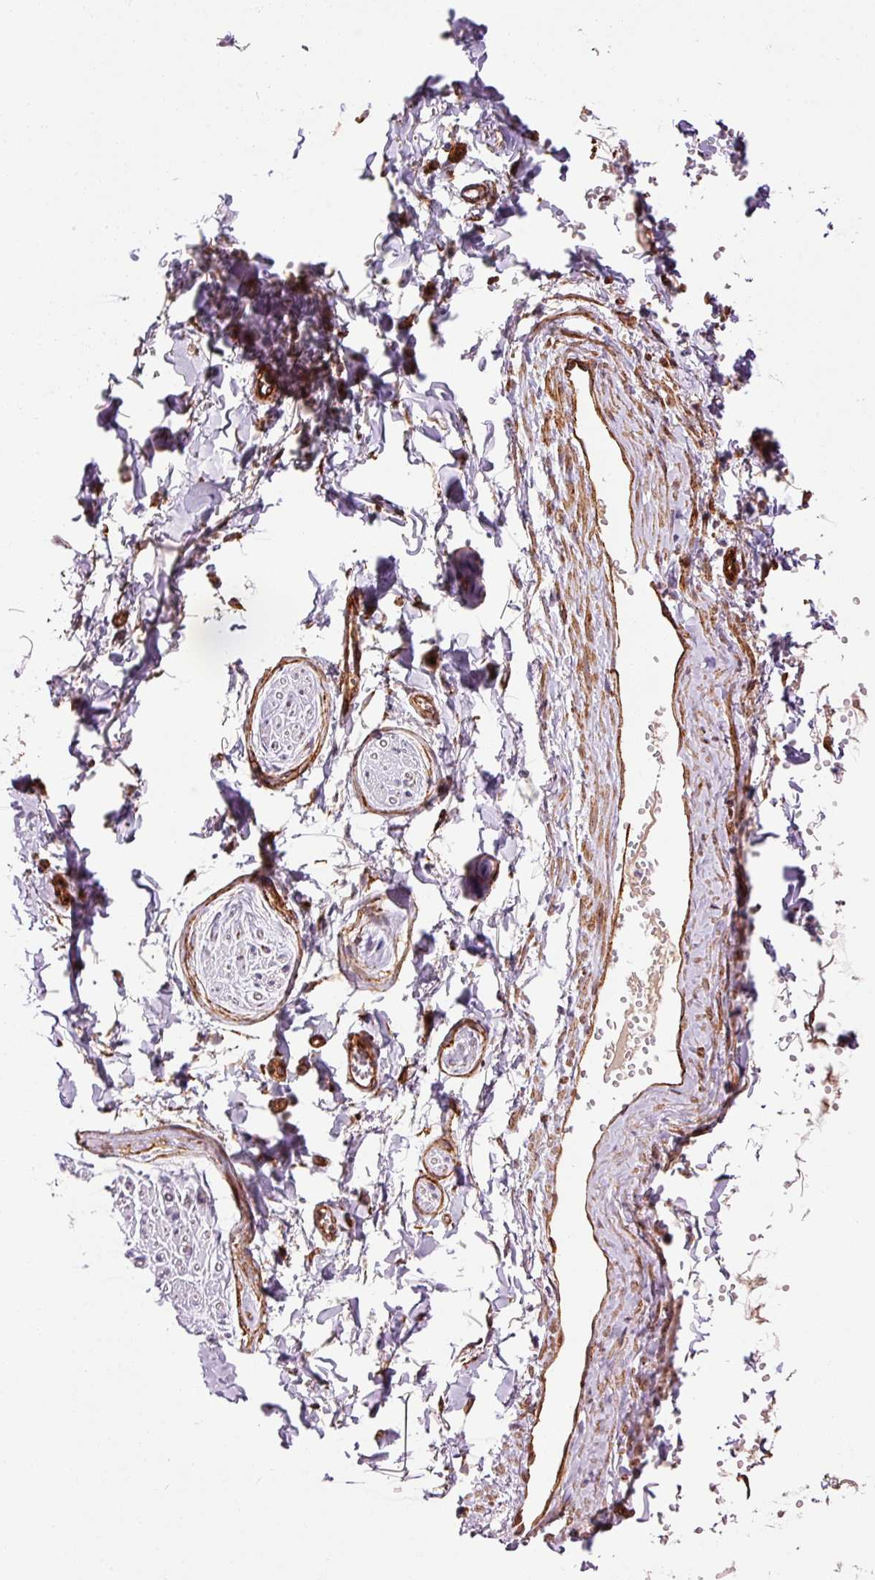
{"staining": {"intensity": "moderate", "quantity": "<25%", "location": "cytoplasmic/membranous"}, "tissue": "adipose tissue", "cell_type": "Adipocytes", "image_type": "normal", "snomed": [{"axis": "morphology", "description": "Normal tissue, NOS"}, {"axis": "topography", "description": "Vulva"}, {"axis": "topography", "description": "Vagina"}, {"axis": "topography", "description": "Peripheral nerve tissue"}], "caption": "Immunohistochemistry (DAB (3,3'-diaminobenzidine)) staining of normal human adipose tissue exhibits moderate cytoplasmic/membranous protein staining in approximately <25% of adipocytes. Nuclei are stained in blue.", "gene": "LIMK2", "patient": {"sex": "female", "age": 66}}